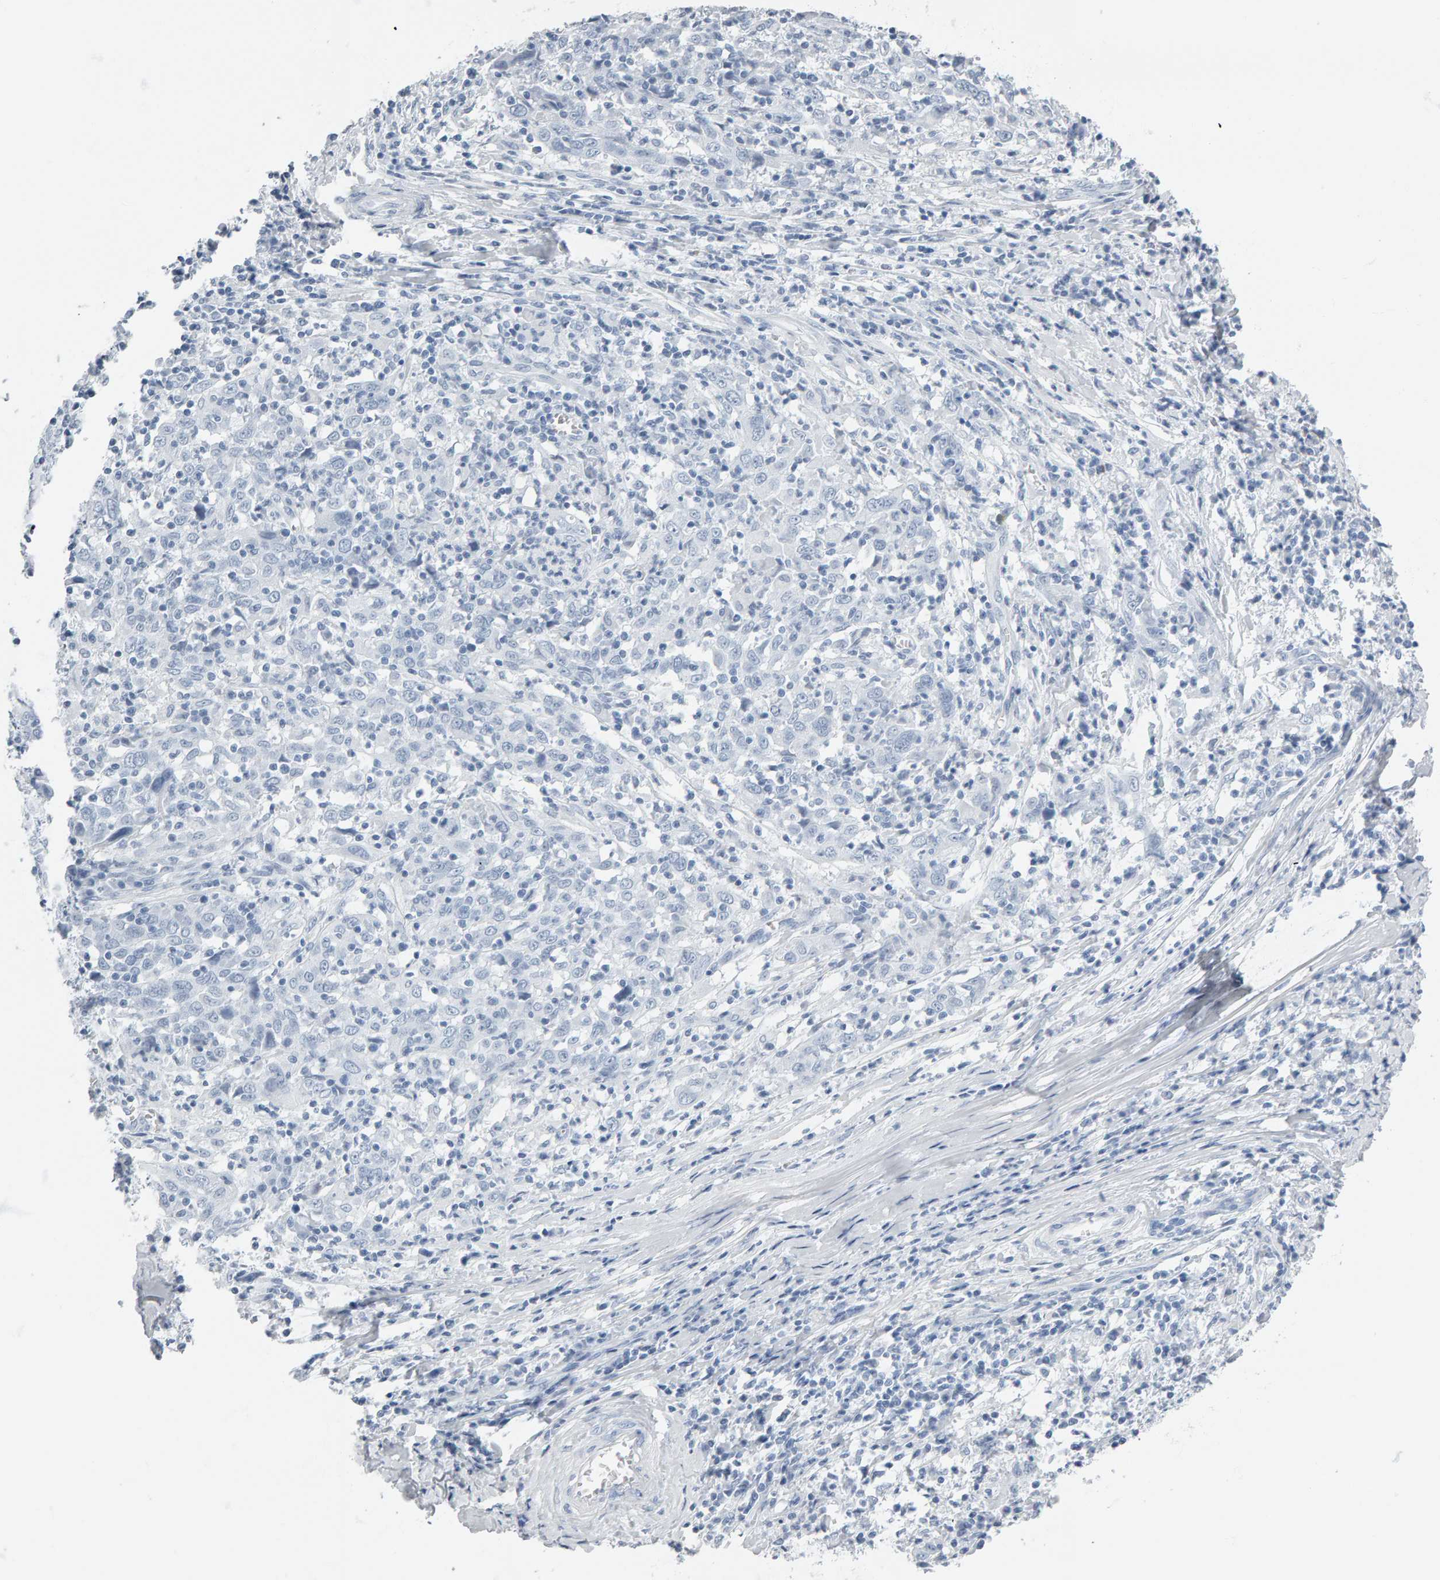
{"staining": {"intensity": "negative", "quantity": "none", "location": "none"}, "tissue": "cervical cancer", "cell_type": "Tumor cells", "image_type": "cancer", "snomed": [{"axis": "morphology", "description": "Squamous cell carcinoma, NOS"}, {"axis": "topography", "description": "Cervix"}], "caption": "Cervical squamous cell carcinoma was stained to show a protein in brown. There is no significant expression in tumor cells.", "gene": "SPACA3", "patient": {"sex": "female", "age": 46}}